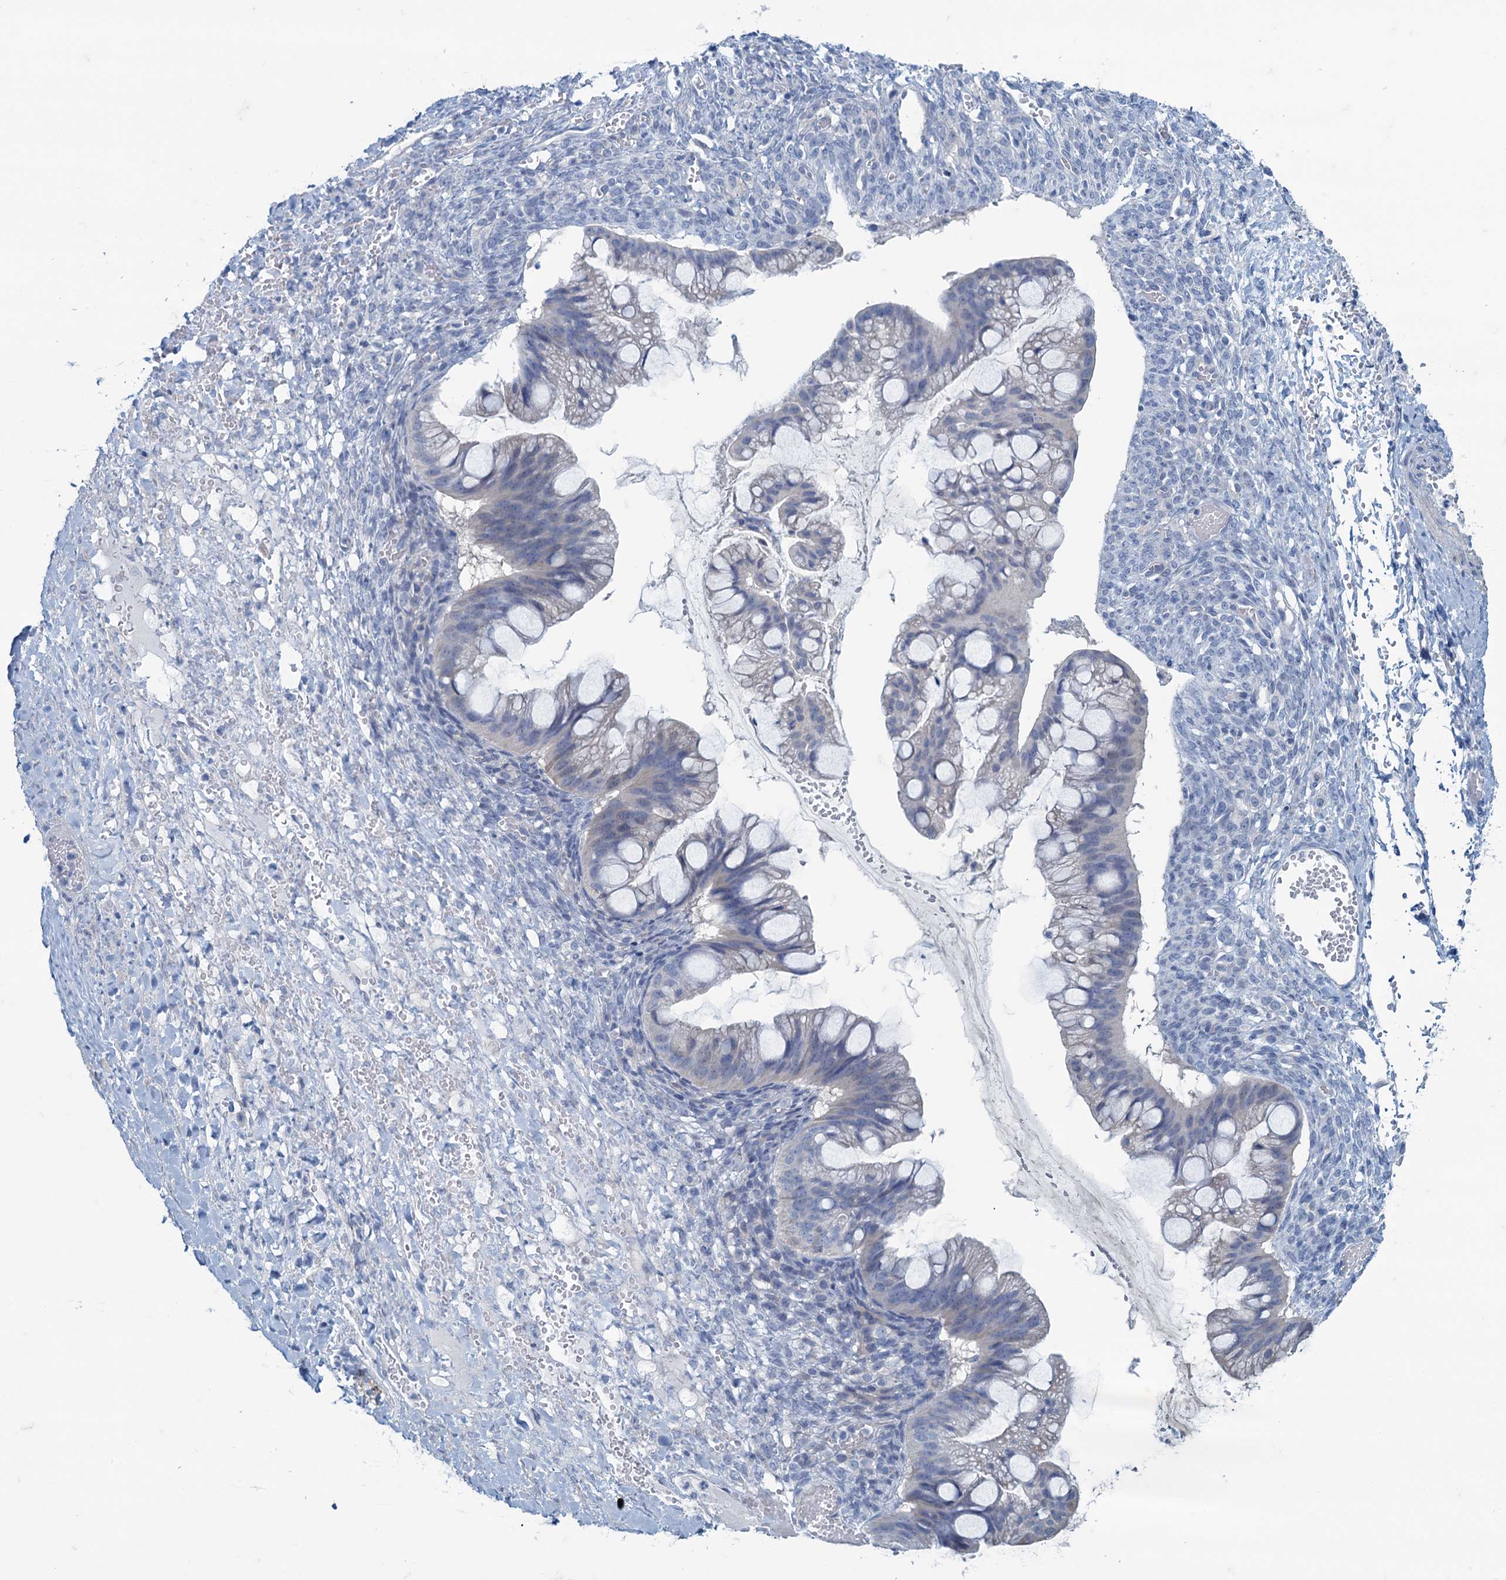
{"staining": {"intensity": "negative", "quantity": "none", "location": "none"}, "tissue": "ovarian cancer", "cell_type": "Tumor cells", "image_type": "cancer", "snomed": [{"axis": "morphology", "description": "Cystadenocarcinoma, mucinous, NOS"}, {"axis": "topography", "description": "Ovary"}], "caption": "Ovarian cancer (mucinous cystadenocarcinoma) was stained to show a protein in brown. There is no significant staining in tumor cells. The staining is performed using DAB (3,3'-diaminobenzidine) brown chromogen with nuclei counter-stained in using hematoxylin.", "gene": "MAP1LC3A", "patient": {"sex": "female", "age": 73}}